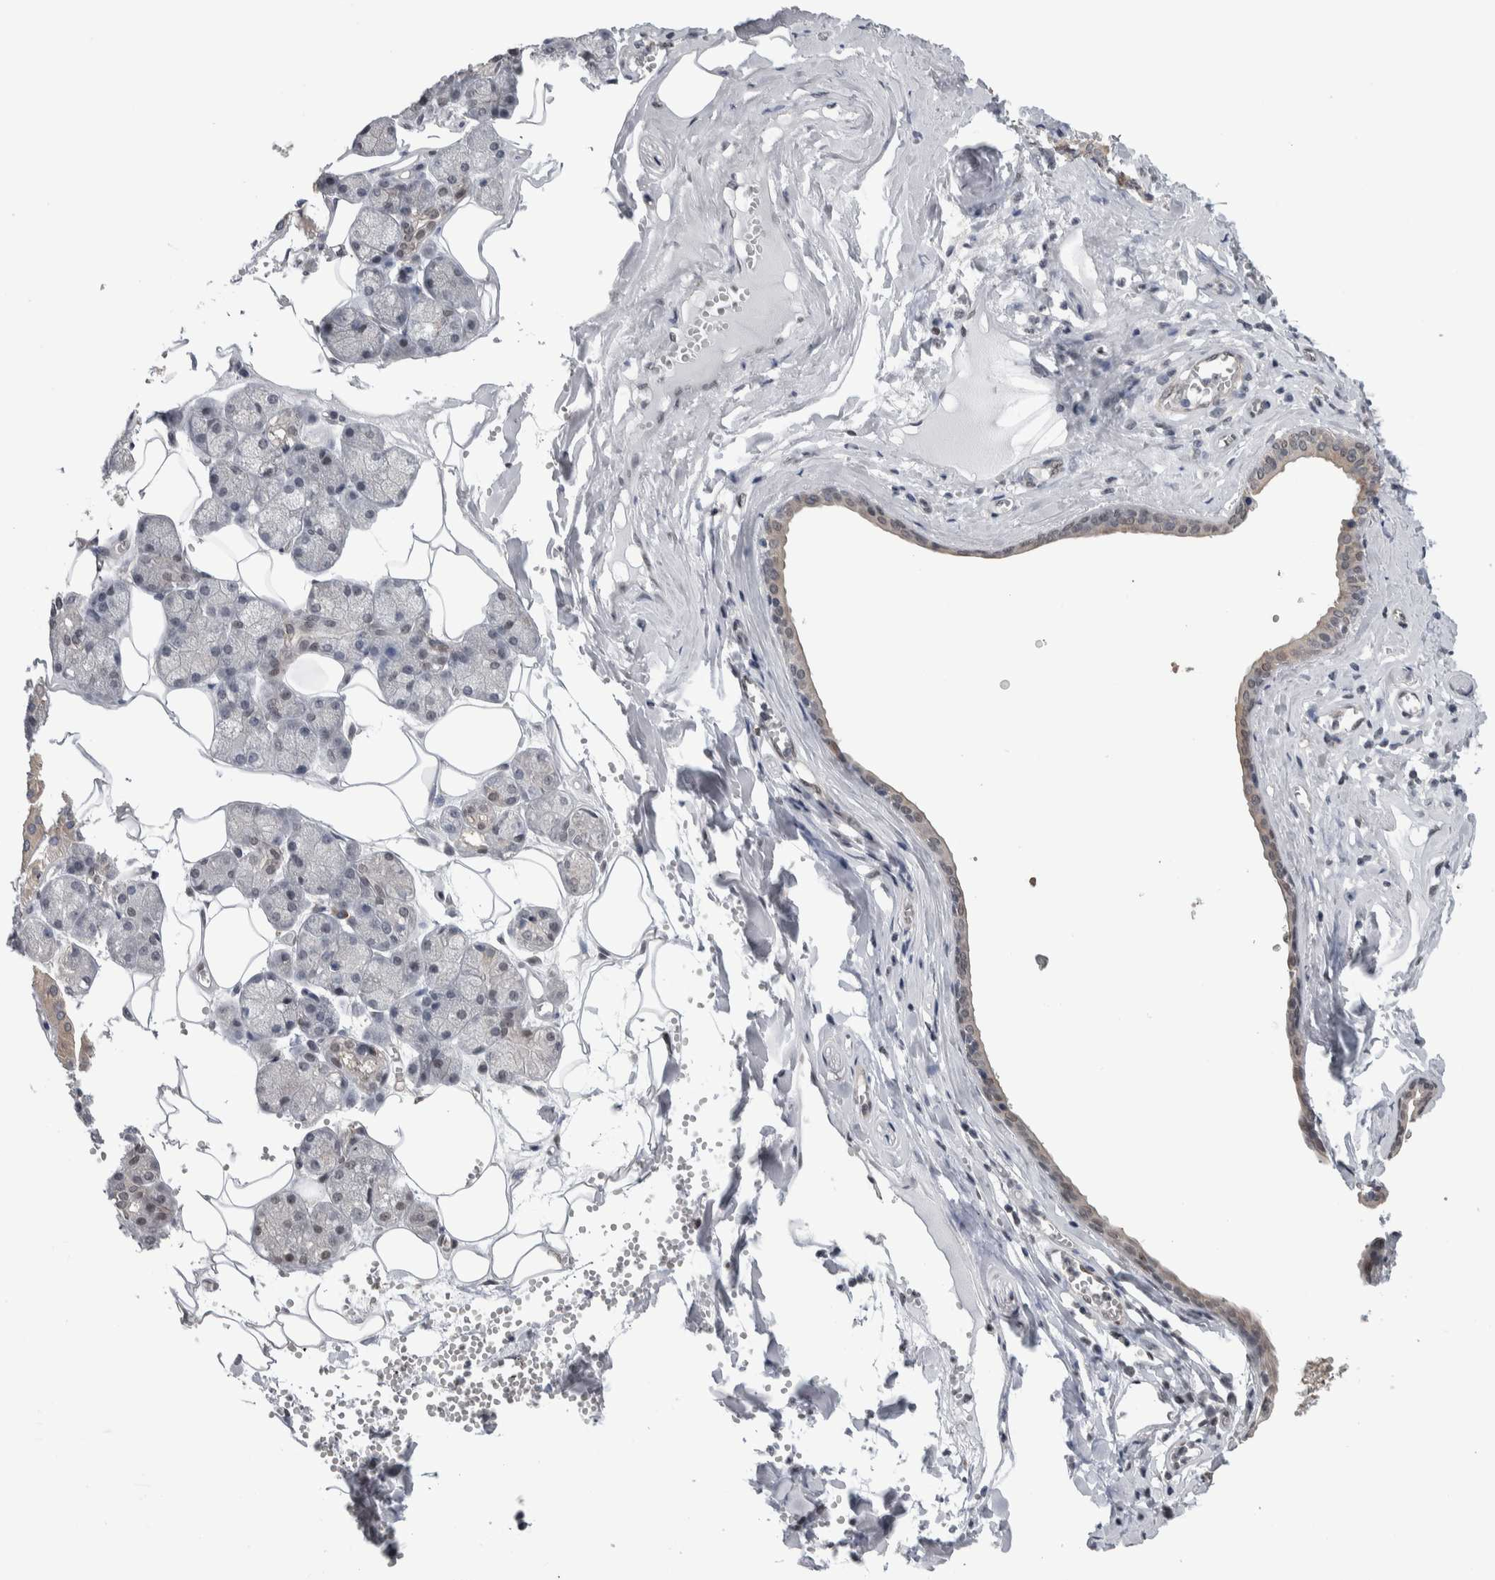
{"staining": {"intensity": "strong", "quantity": "<25%", "location": "cytoplasmic/membranous,nuclear"}, "tissue": "salivary gland", "cell_type": "Glandular cells", "image_type": "normal", "snomed": [{"axis": "morphology", "description": "Normal tissue, NOS"}, {"axis": "topography", "description": "Salivary gland"}], "caption": "A brown stain shows strong cytoplasmic/membranous,nuclear positivity of a protein in glandular cells of unremarkable human salivary gland. (Brightfield microscopy of DAB IHC at high magnification).", "gene": "TAX1BP1", "patient": {"sex": "male", "age": 62}}